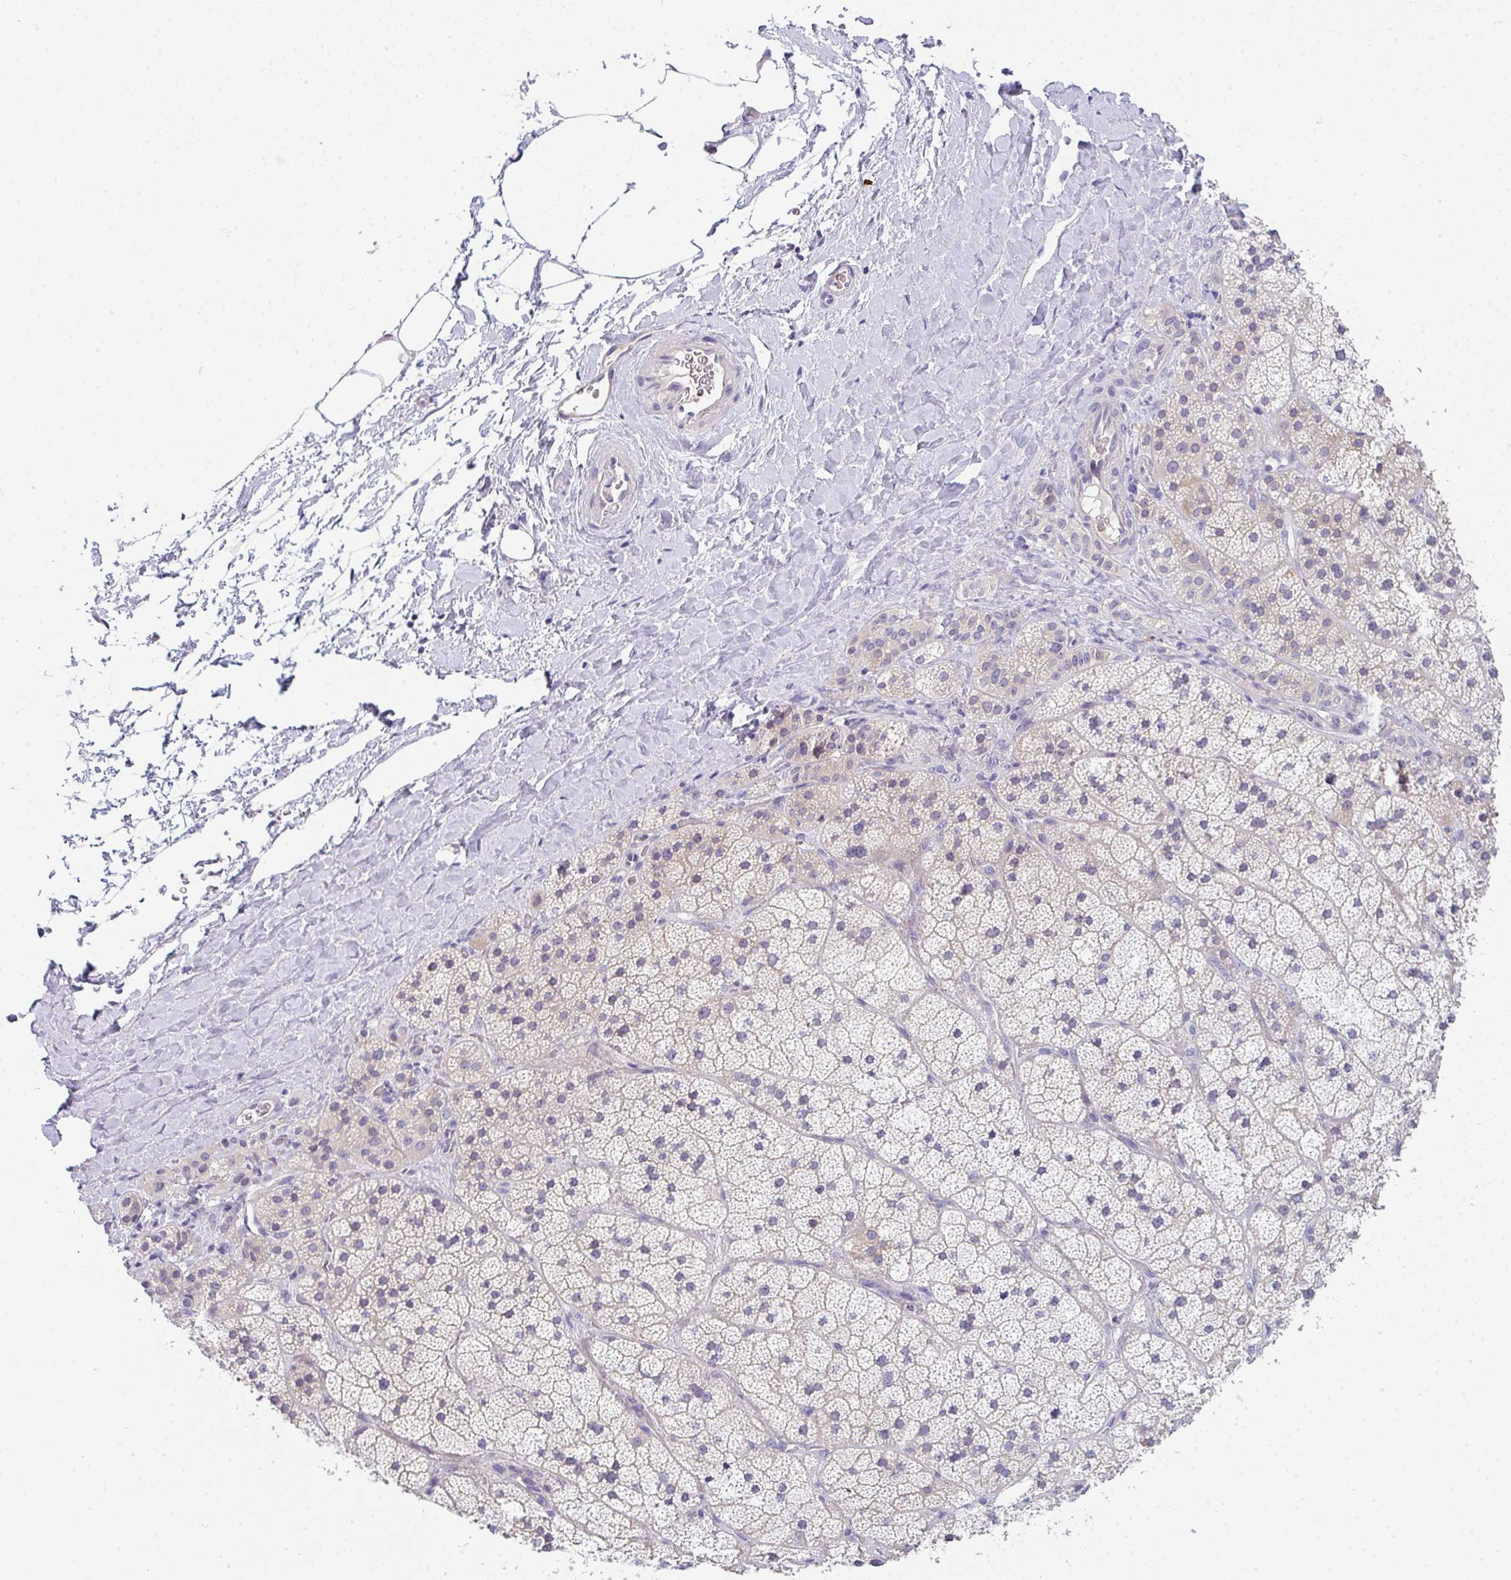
{"staining": {"intensity": "moderate", "quantity": "<25%", "location": "cytoplasmic/membranous"}, "tissue": "adrenal gland", "cell_type": "Glandular cells", "image_type": "normal", "snomed": [{"axis": "morphology", "description": "Normal tissue, NOS"}, {"axis": "topography", "description": "Adrenal gland"}], "caption": "Protein positivity by immunohistochemistry (IHC) demonstrates moderate cytoplasmic/membranous staining in about <25% of glandular cells in benign adrenal gland.", "gene": "CACNA1S", "patient": {"sex": "male", "age": 57}}